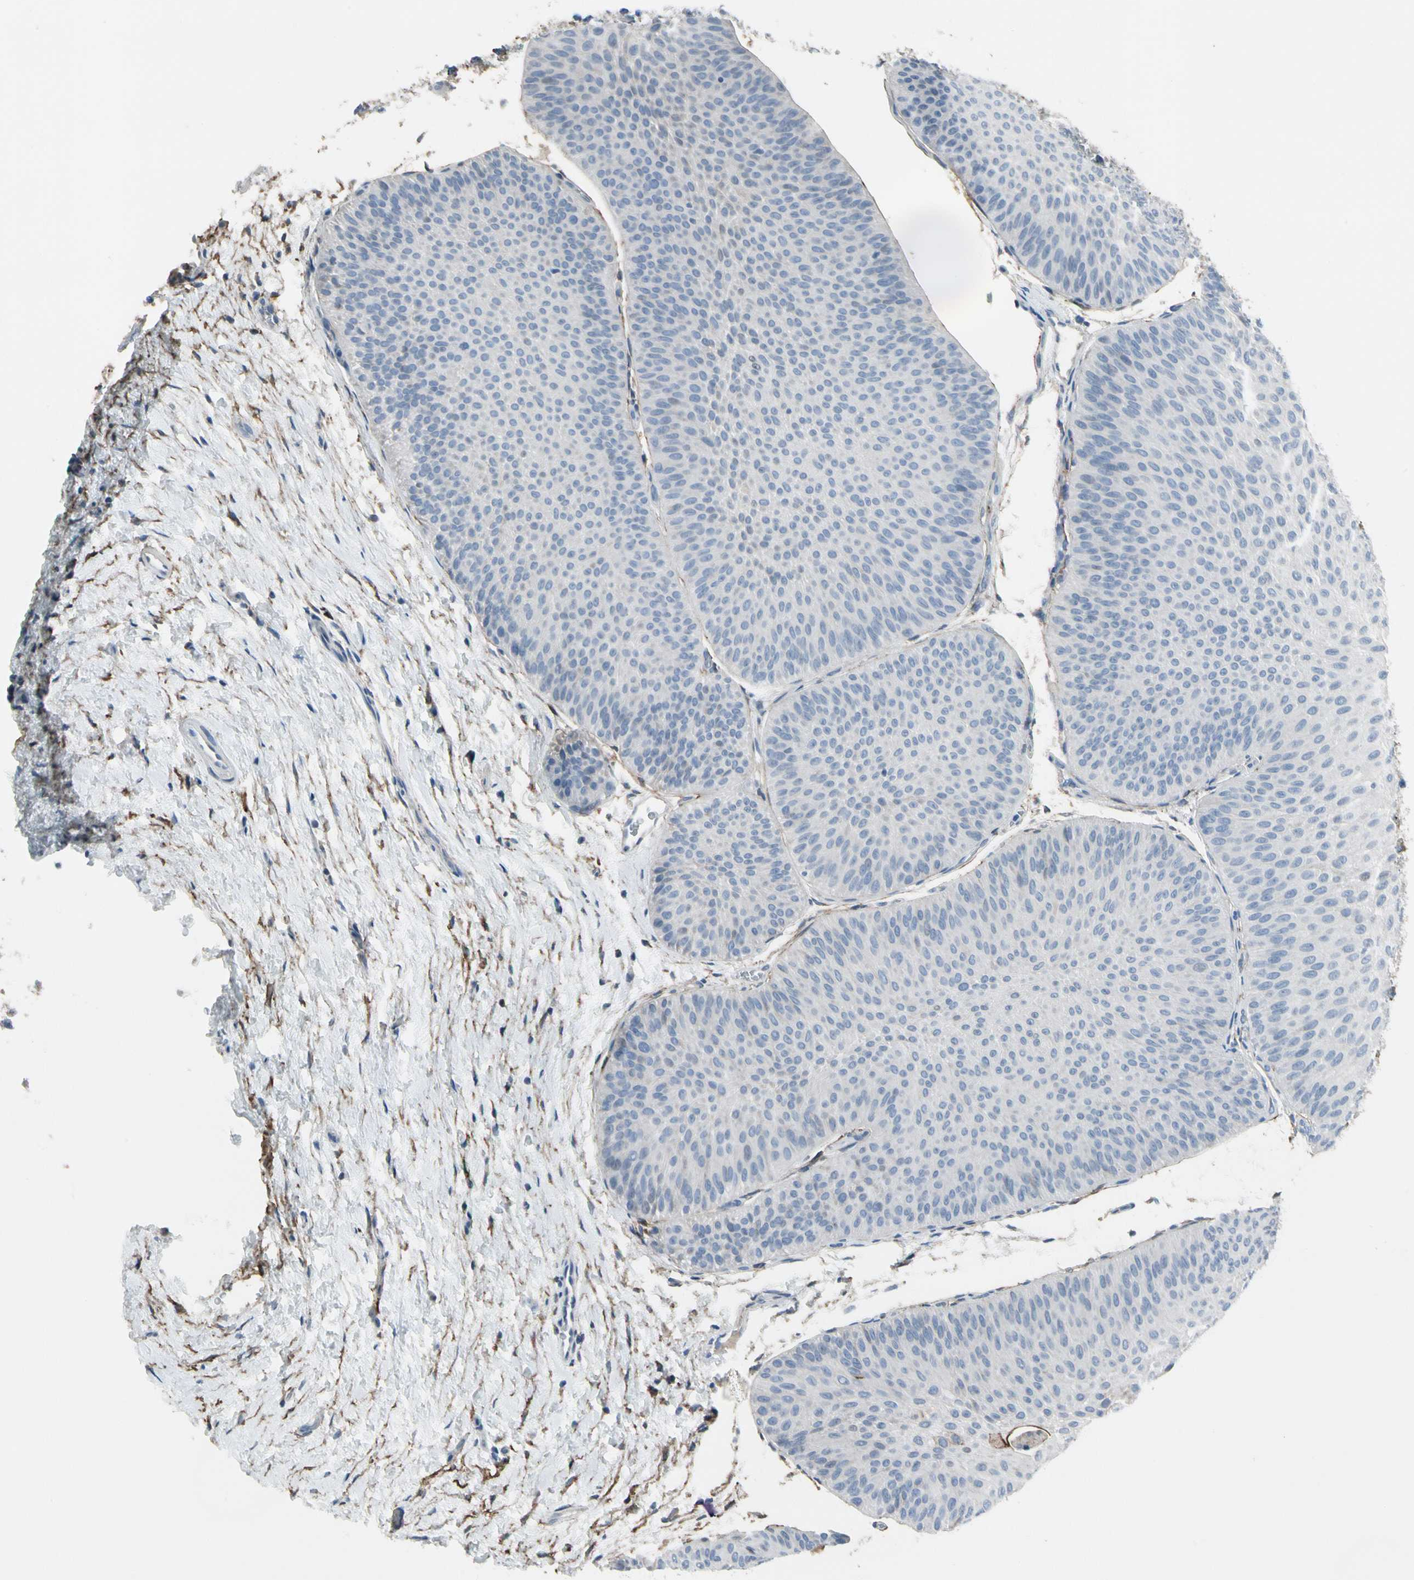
{"staining": {"intensity": "negative", "quantity": "none", "location": "none"}, "tissue": "urothelial cancer", "cell_type": "Tumor cells", "image_type": "cancer", "snomed": [{"axis": "morphology", "description": "Urothelial carcinoma, Low grade"}, {"axis": "topography", "description": "Urinary bladder"}], "caption": "High magnification brightfield microscopy of urothelial carcinoma (low-grade) stained with DAB (brown) and counterstained with hematoxylin (blue): tumor cells show no significant expression. (Brightfield microscopy of DAB (3,3'-diaminobenzidine) immunohistochemistry at high magnification).", "gene": "PIGR", "patient": {"sex": "female", "age": 60}}